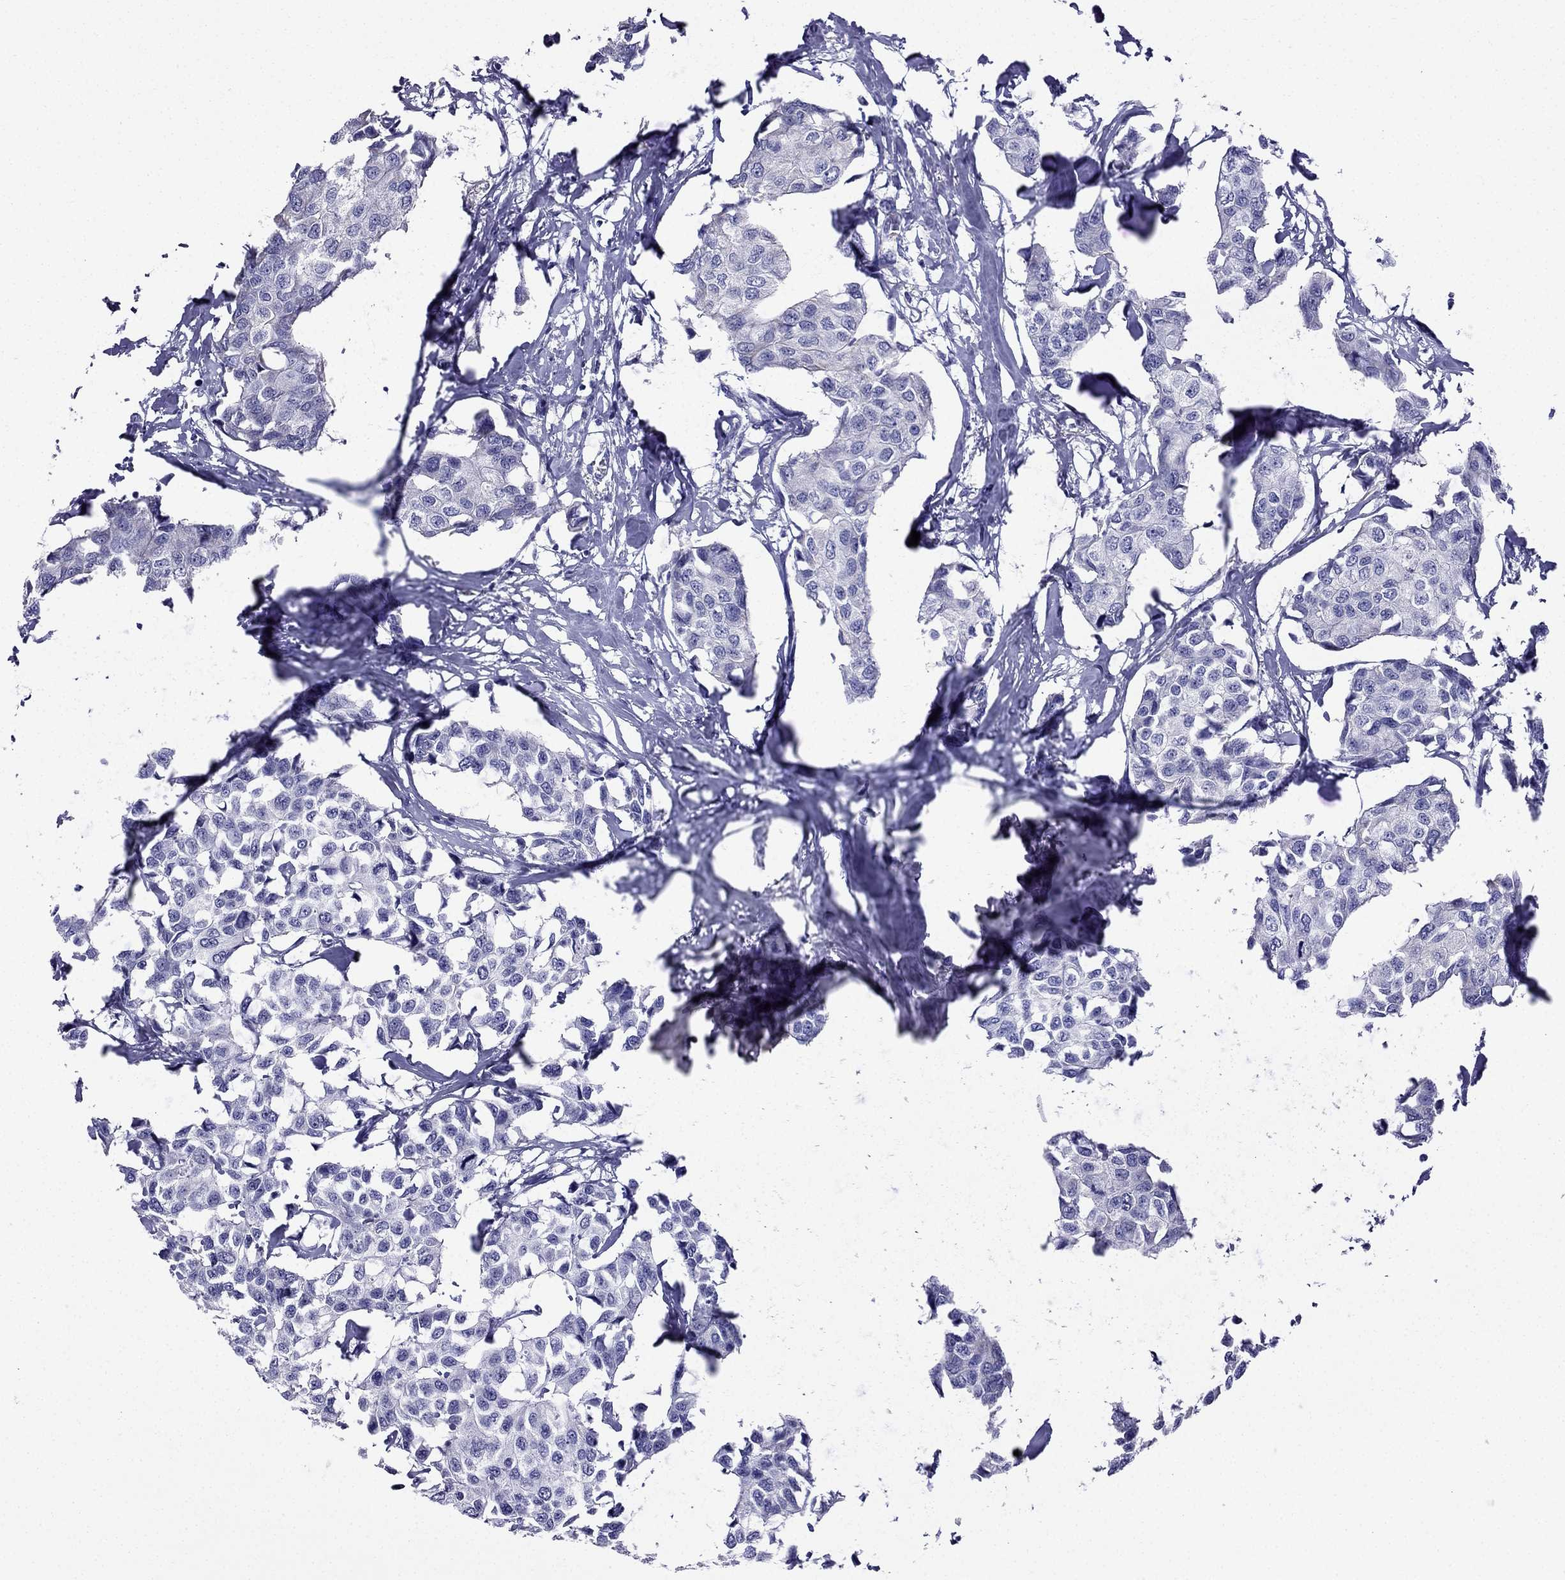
{"staining": {"intensity": "negative", "quantity": "none", "location": "none"}, "tissue": "breast cancer", "cell_type": "Tumor cells", "image_type": "cancer", "snomed": [{"axis": "morphology", "description": "Duct carcinoma"}, {"axis": "topography", "description": "Breast"}], "caption": "High power microscopy image of an immunohistochemistry histopathology image of invasive ductal carcinoma (breast), revealing no significant expression in tumor cells. (DAB immunohistochemistry (IHC), high magnification).", "gene": "KIF5A", "patient": {"sex": "female", "age": 80}}